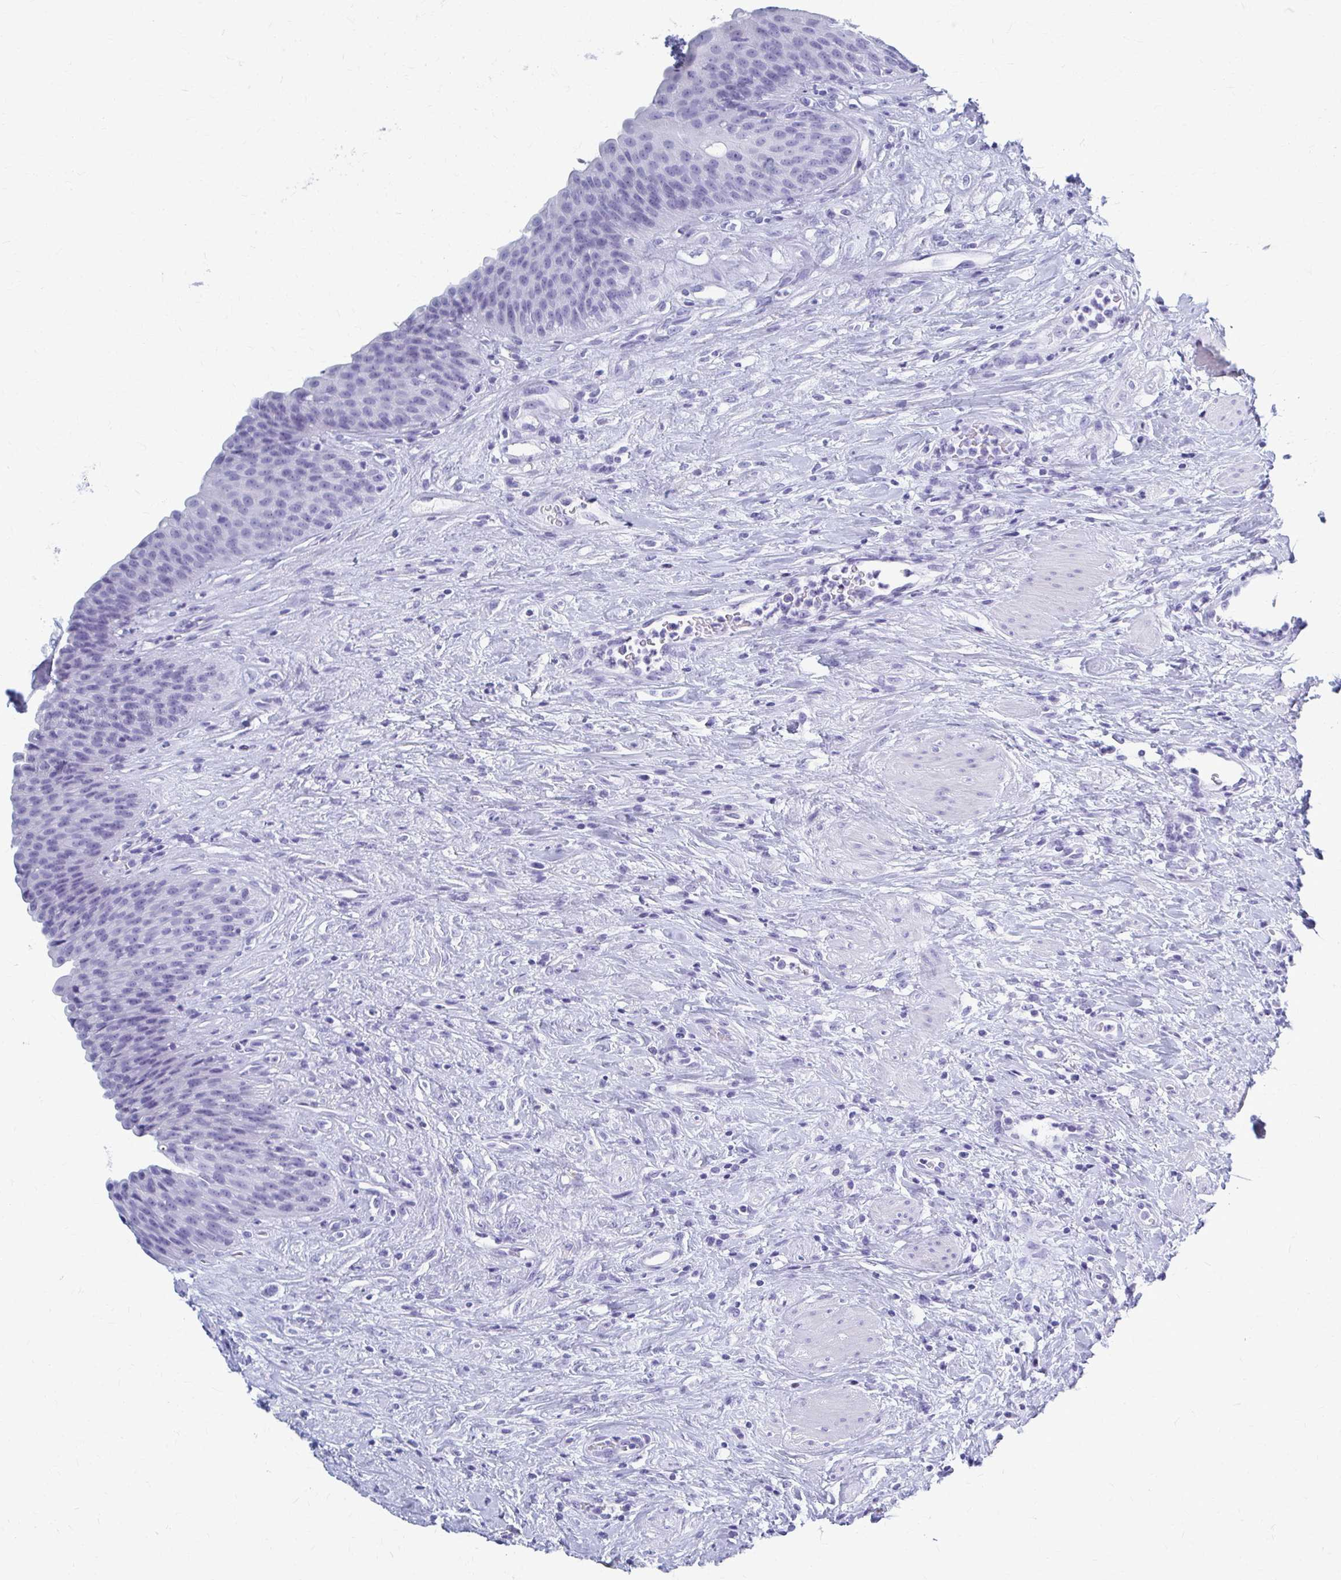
{"staining": {"intensity": "negative", "quantity": "none", "location": "none"}, "tissue": "urinary bladder", "cell_type": "Urothelial cells", "image_type": "normal", "snomed": [{"axis": "morphology", "description": "Normal tissue, NOS"}, {"axis": "topography", "description": "Urinary bladder"}], "caption": "High power microscopy image of an IHC histopathology image of unremarkable urinary bladder, revealing no significant positivity in urothelial cells.", "gene": "CELF5", "patient": {"sex": "female", "age": 56}}